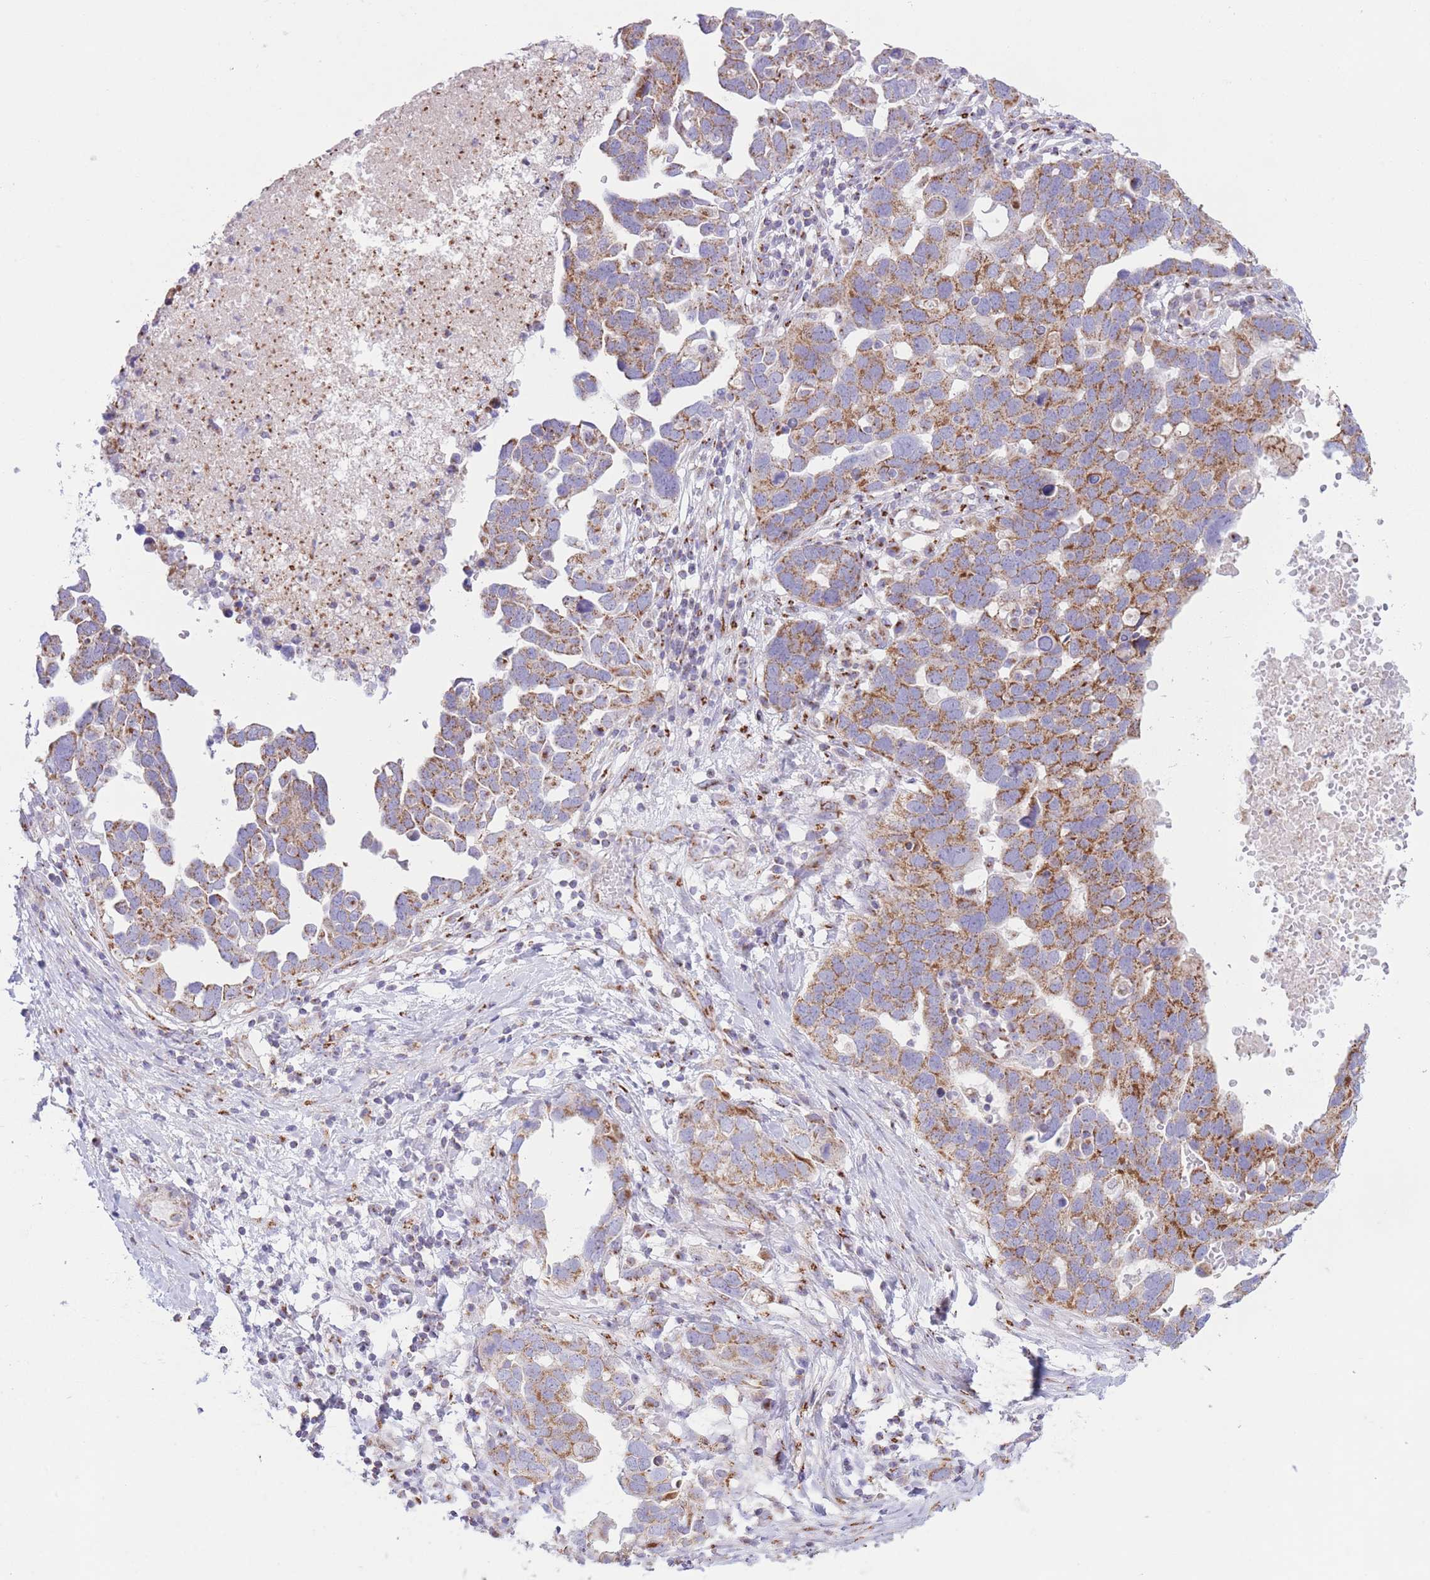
{"staining": {"intensity": "moderate", "quantity": "25%-75%", "location": "cytoplasmic/membranous"}, "tissue": "ovarian cancer", "cell_type": "Tumor cells", "image_type": "cancer", "snomed": [{"axis": "morphology", "description": "Cystadenocarcinoma, serous, NOS"}, {"axis": "topography", "description": "Ovary"}], "caption": "Ovarian serous cystadenocarcinoma stained with DAB (3,3'-diaminobenzidine) immunohistochemistry (IHC) displays medium levels of moderate cytoplasmic/membranous expression in about 25%-75% of tumor cells.", "gene": "MPND", "patient": {"sex": "female", "age": 54}}